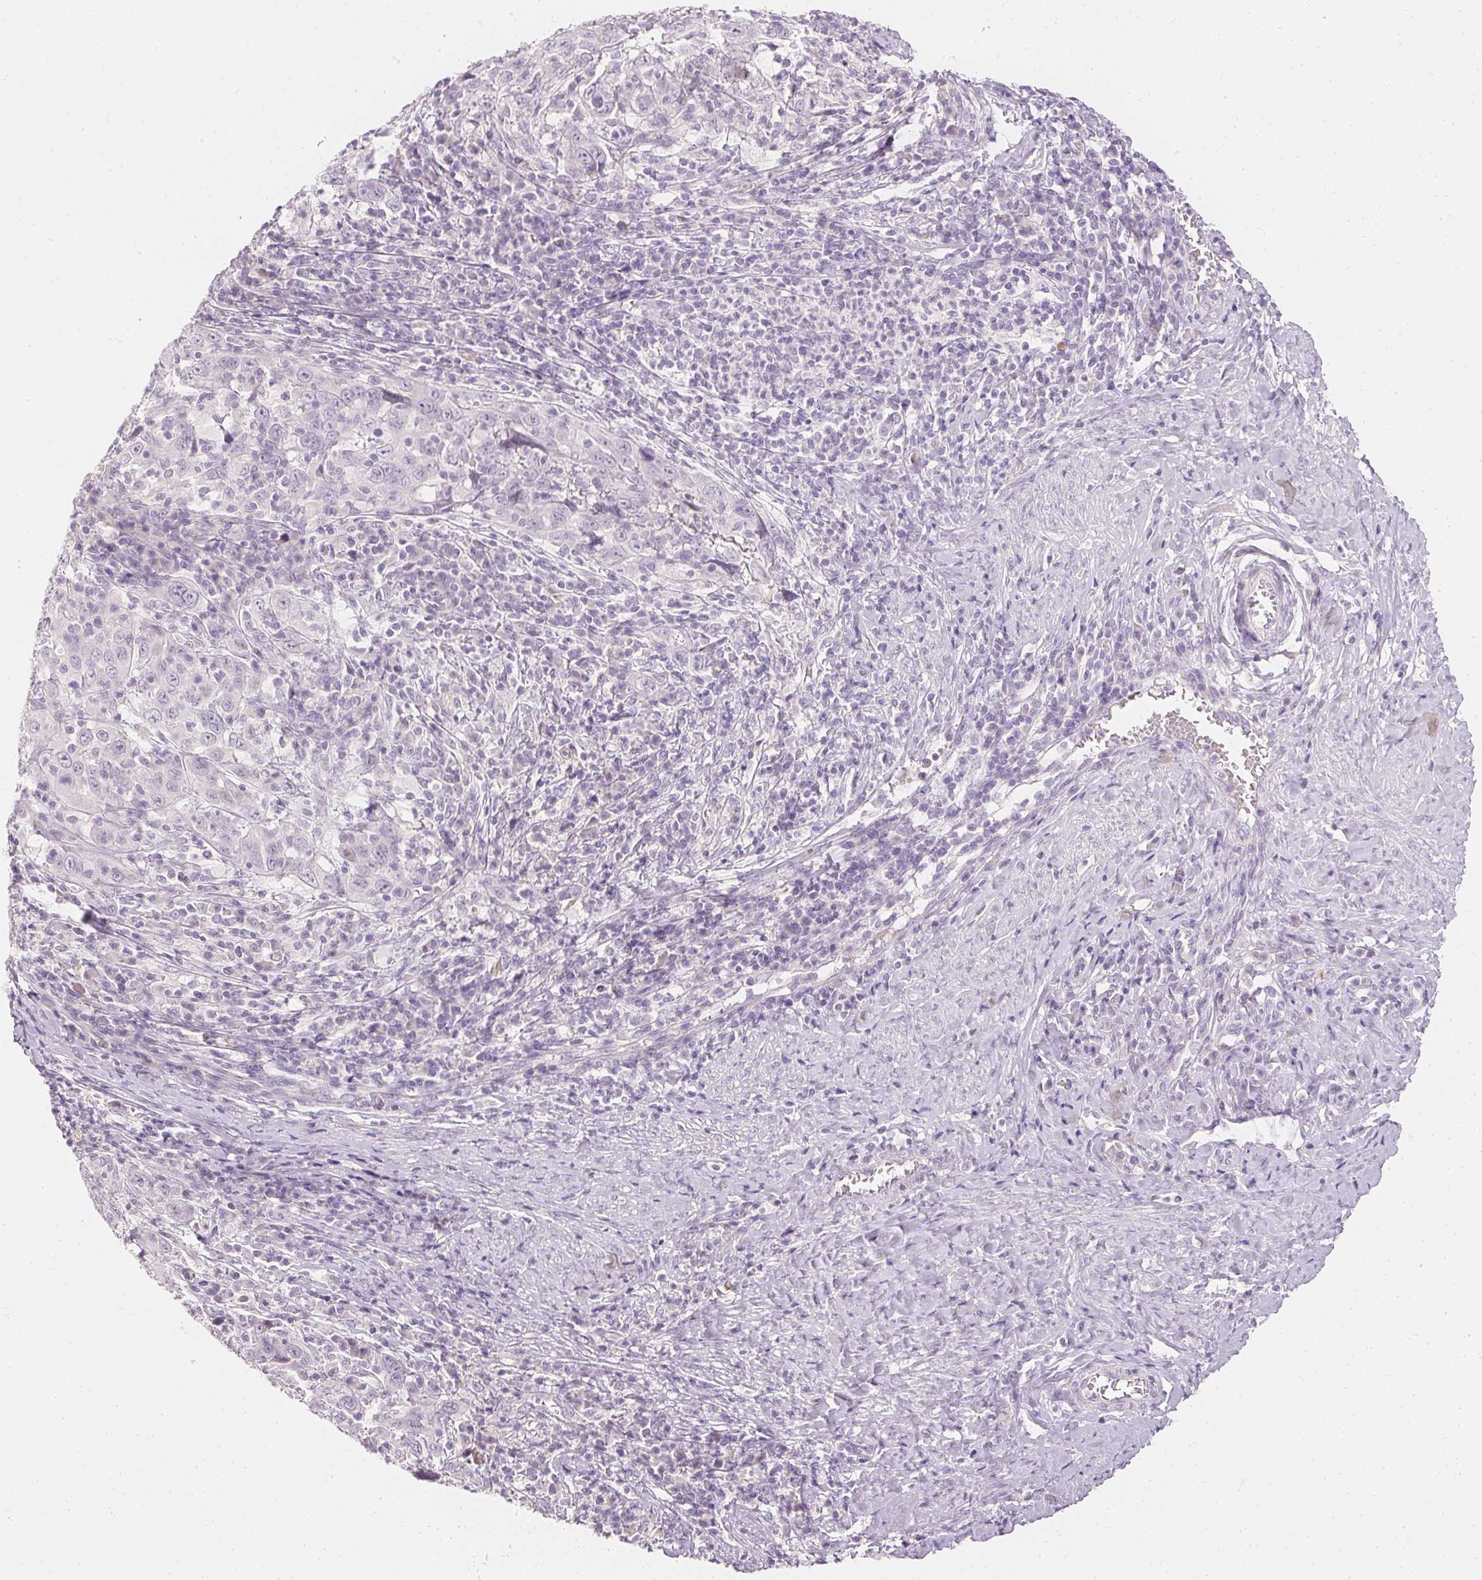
{"staining": {"intensity": "negative", "quantity": "none", "location": "none"}, "tissue": "cervical cancer", "cell_type": "Tumor cells", "image_type": "cancer", "snomed": [{"axis": "morphology", "description": "Squamous cell carcinoma, NOS"}, {"axis": "topography", "description": "Cervix"}], "caption": "This histopathology image is of cervical cancer stained with IHC to label a protein in brown with the nuclei are counter-stained blue. There is no positivity in tumor cells. (DAB immunohistochemistry (IHC), high magnification).", "gene": "ELAVL3", "patient": {"sex": "female", "age": 46}}